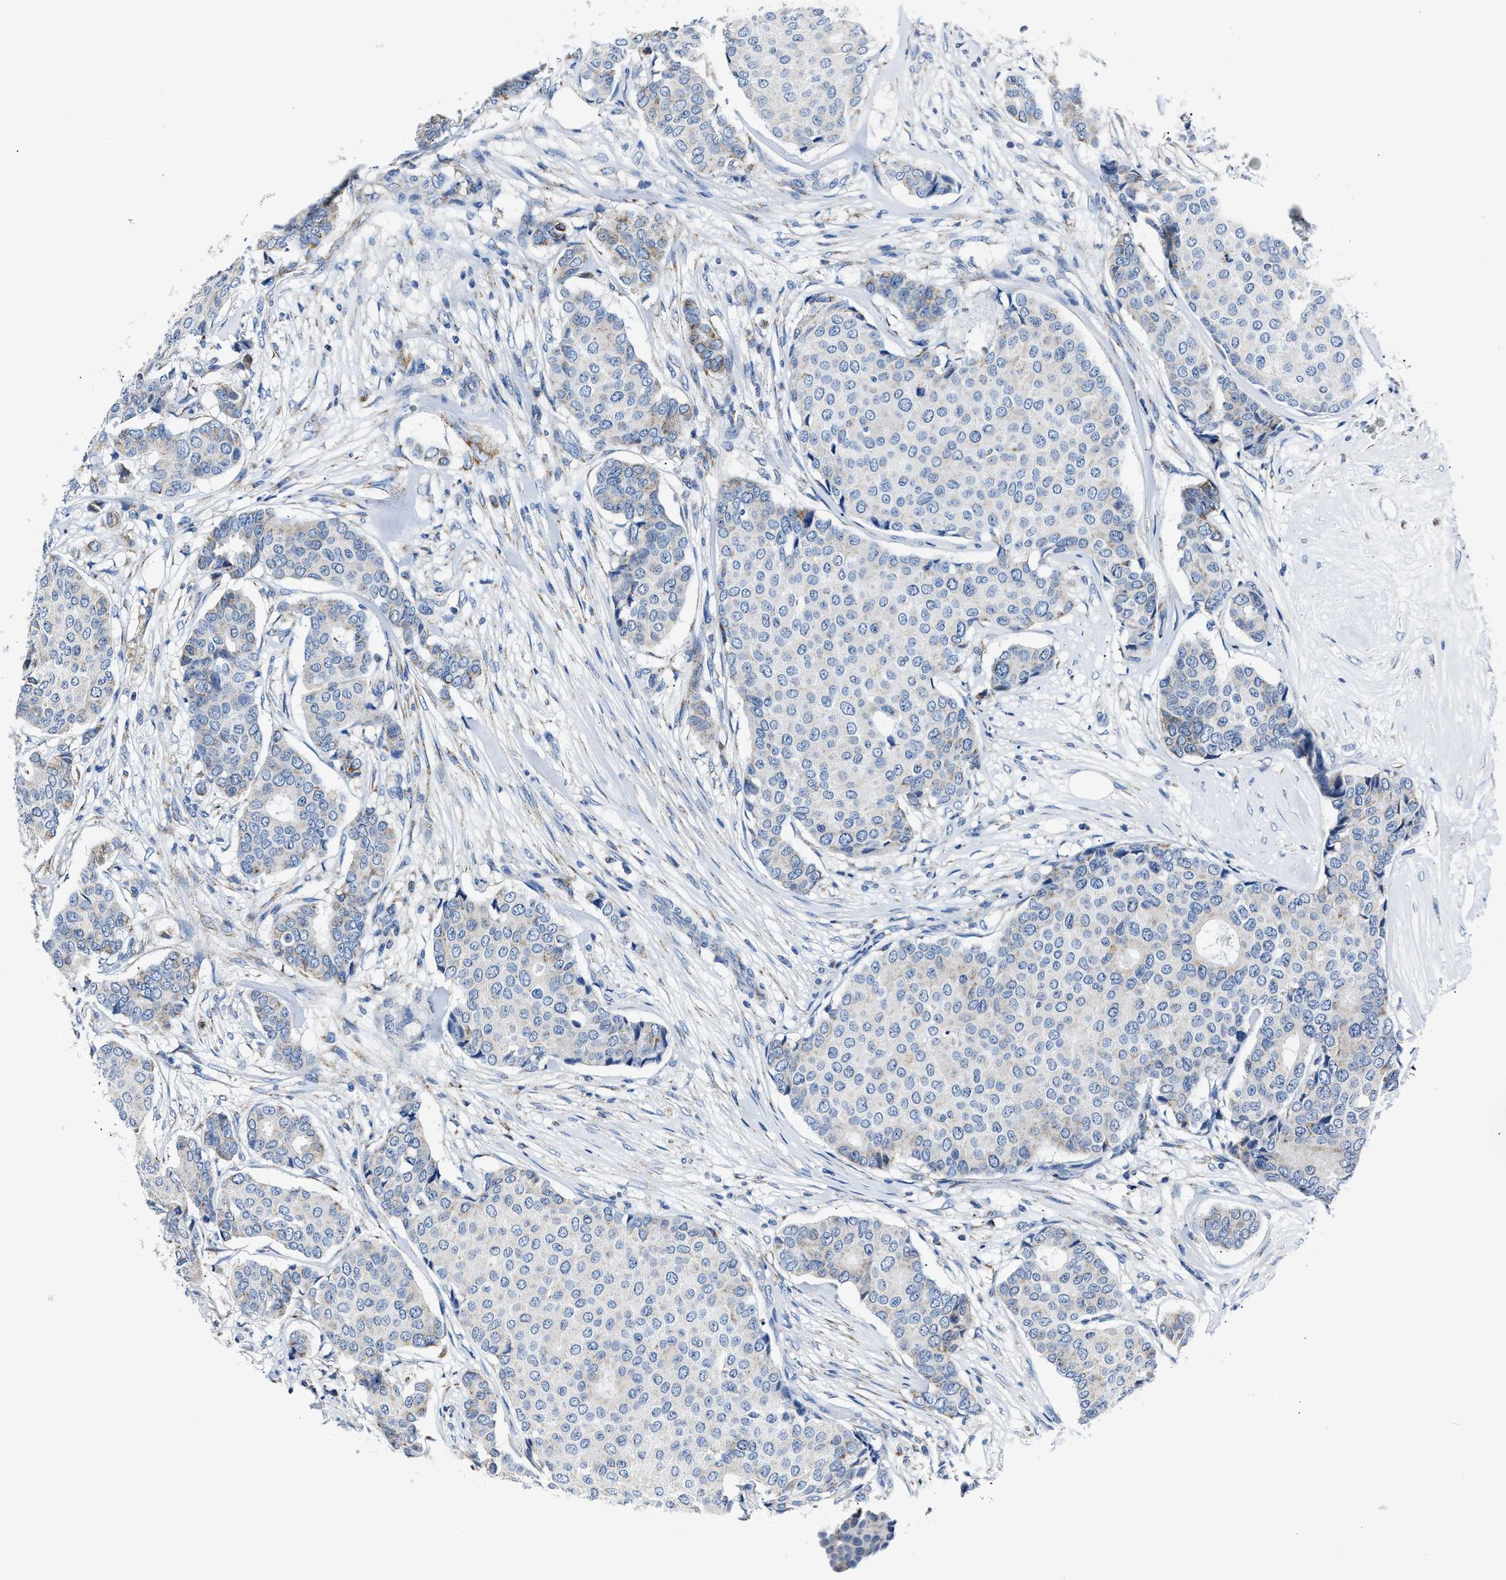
{"staining": {"intensity": "negative", "quantity": "none", "location": "none"}, "tissue": "breast cancer", "cell_type": "Tumor cells", "image_type": "cancer", "snomed": [{"axis": "morphology", "description": "Duct carcinoma"}, {"axis": "topography", "description": "Breast"}], "caption": "Tumor cells are negative for protein expression in human breast cancer.", "gene": "AMACR", "patient": {"sex": "female", "age": 75}}